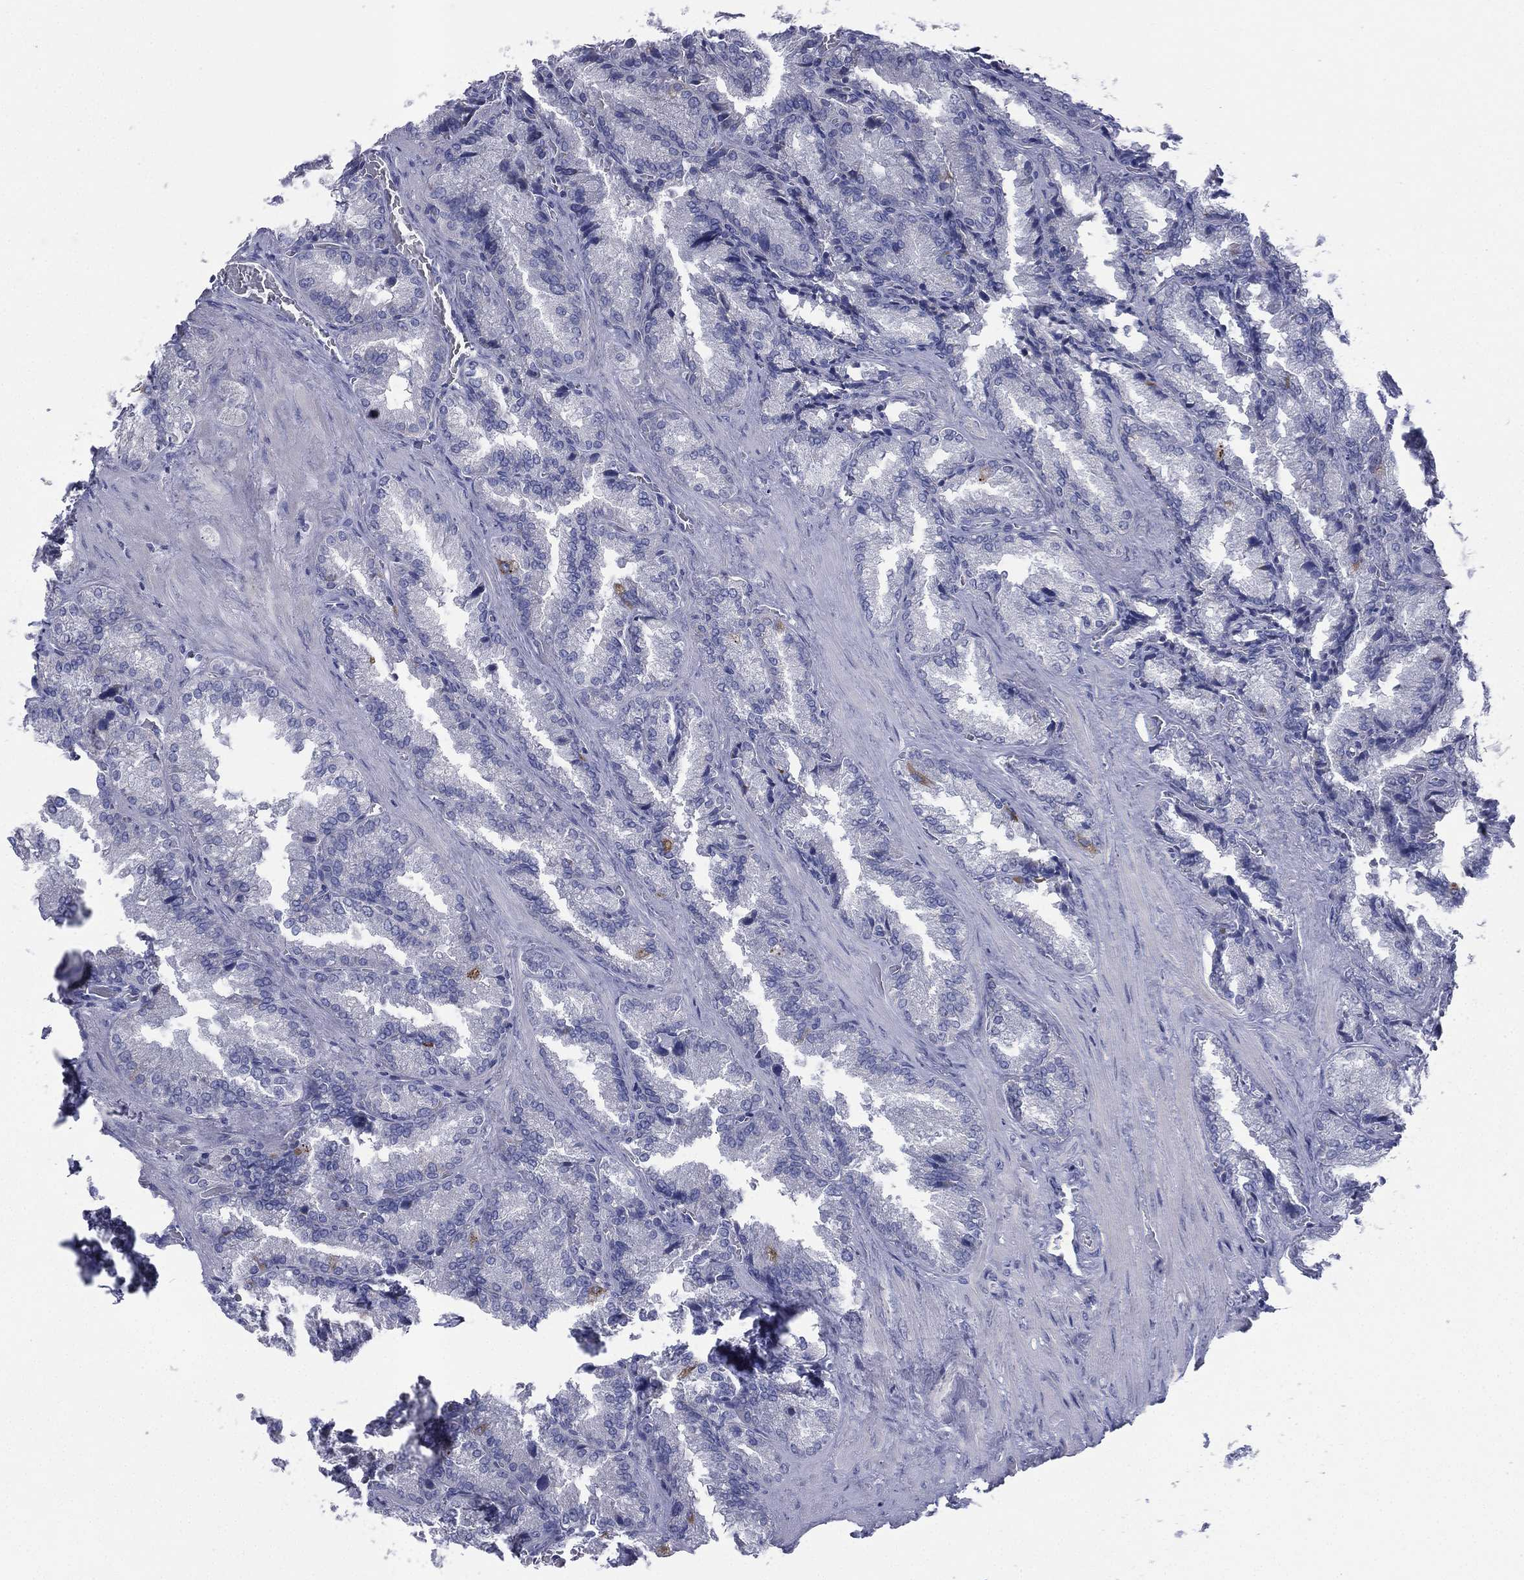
{"staining": {"intensity": "negative", "quantity": "none", "location": "none"}, "tissue": "seminal vesicle", "cell_type": "Glandular cells", "image_type": "normal", "snomed": [{"axis": "morphology", "description": "Normal tissue, NOS"}, {"axis": "topography", "description": "Seminal veicle"}], "caption": "This is an immunohistochemistry (IHC) photomicrograph of unremarkable seminal vesicle. There is no expression in glandular cells.", "gene": "FCER2", "patient": {"sex": "male", "age": 37}}